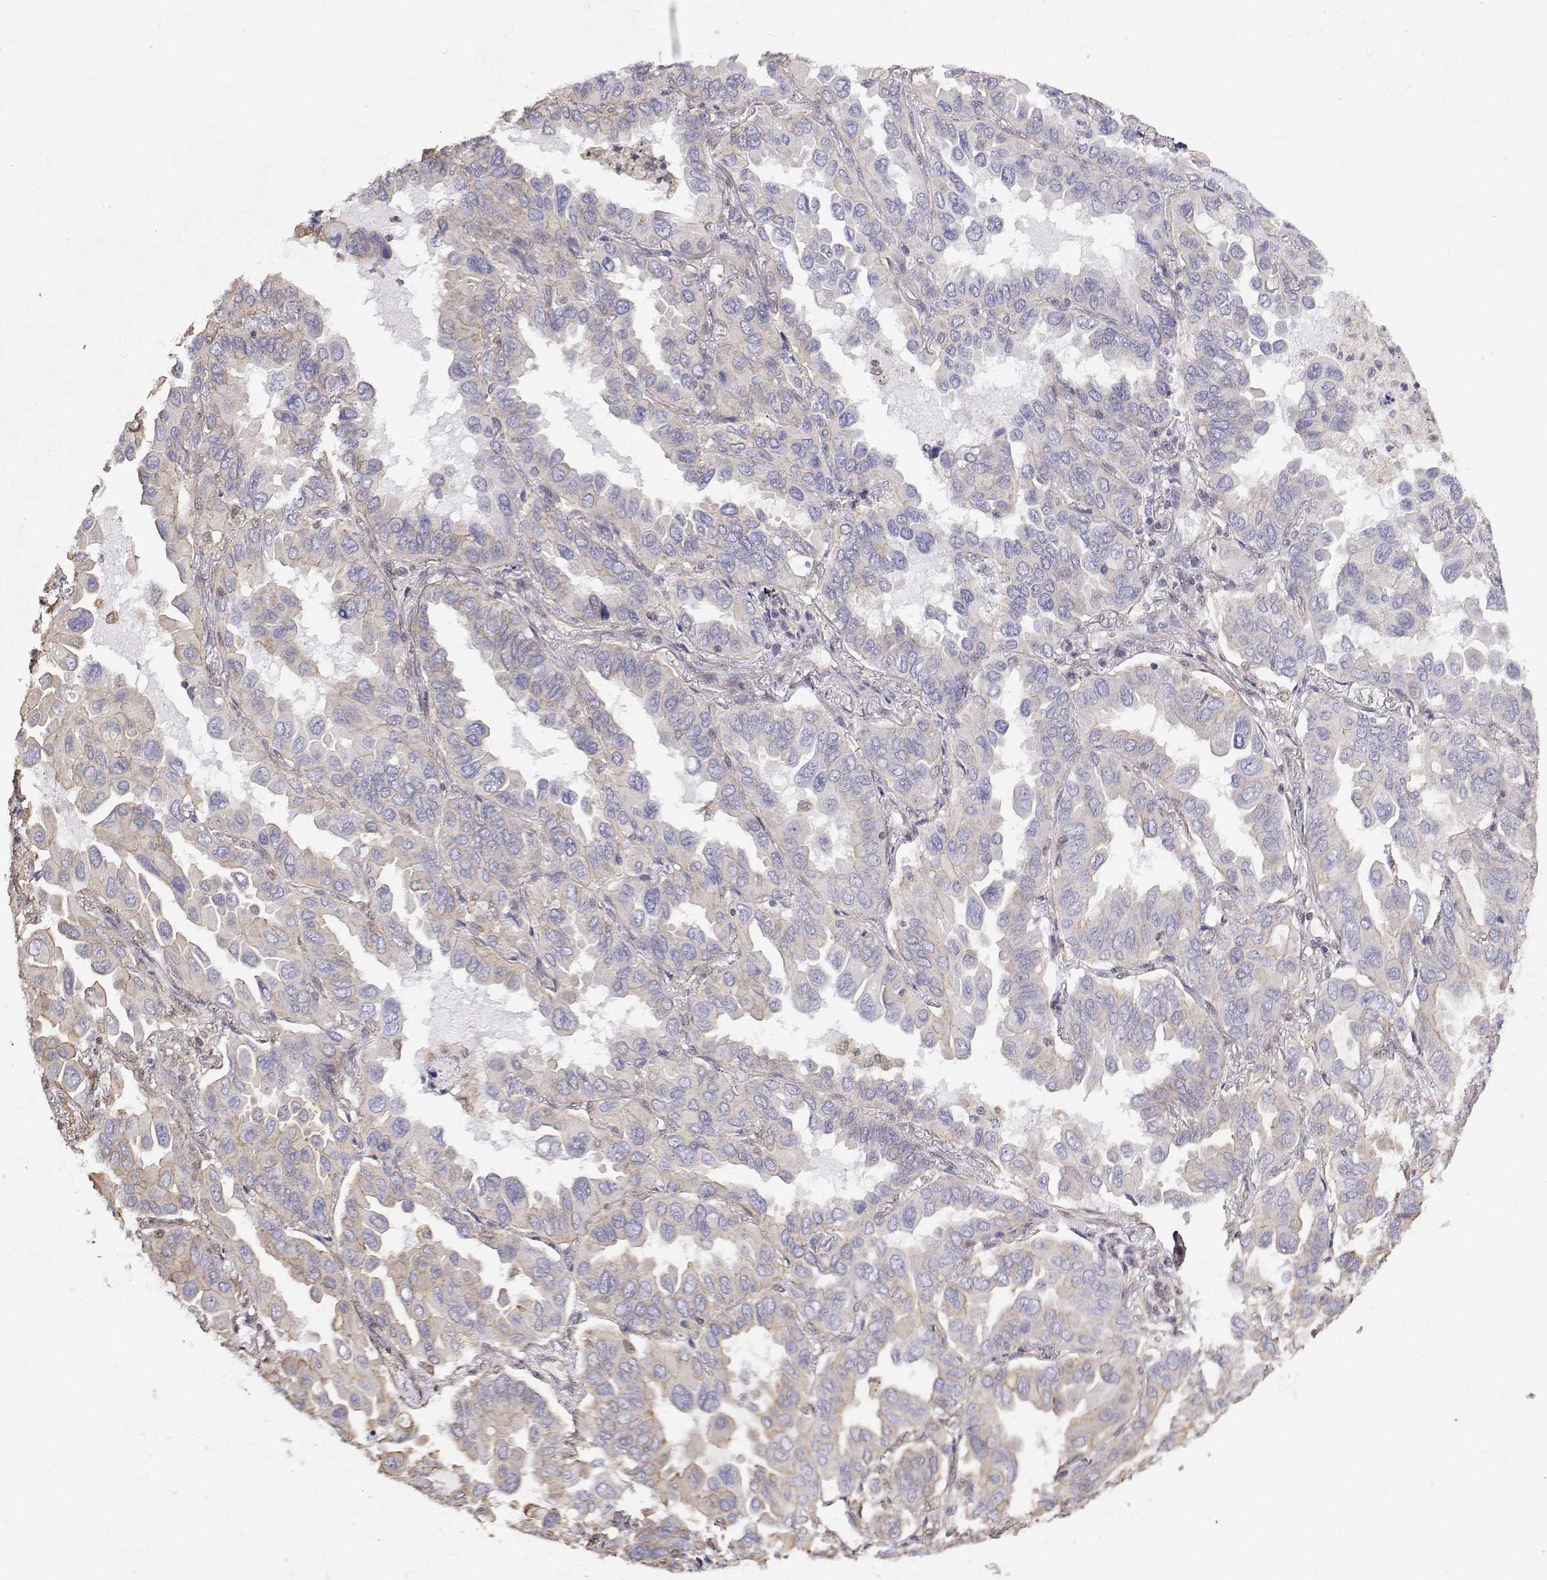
{"staining": {"intensity": "negative", "quantity": "none", "location": "none"}, "tissue": "lung cancer", "cell_type": "Tumor cells", "image_type": "cancer", "snomed": [{"axis": "morphology", "description": "Adenocarcinoma, NOS"}, {"axis": "topography", "description": "Lung"}], "caption": "Tumor cells are negative for protein expression in human adenocarcinoma (lung).", "gene": "GSDMA", "patient": {"sex": "male", "age": 64}}